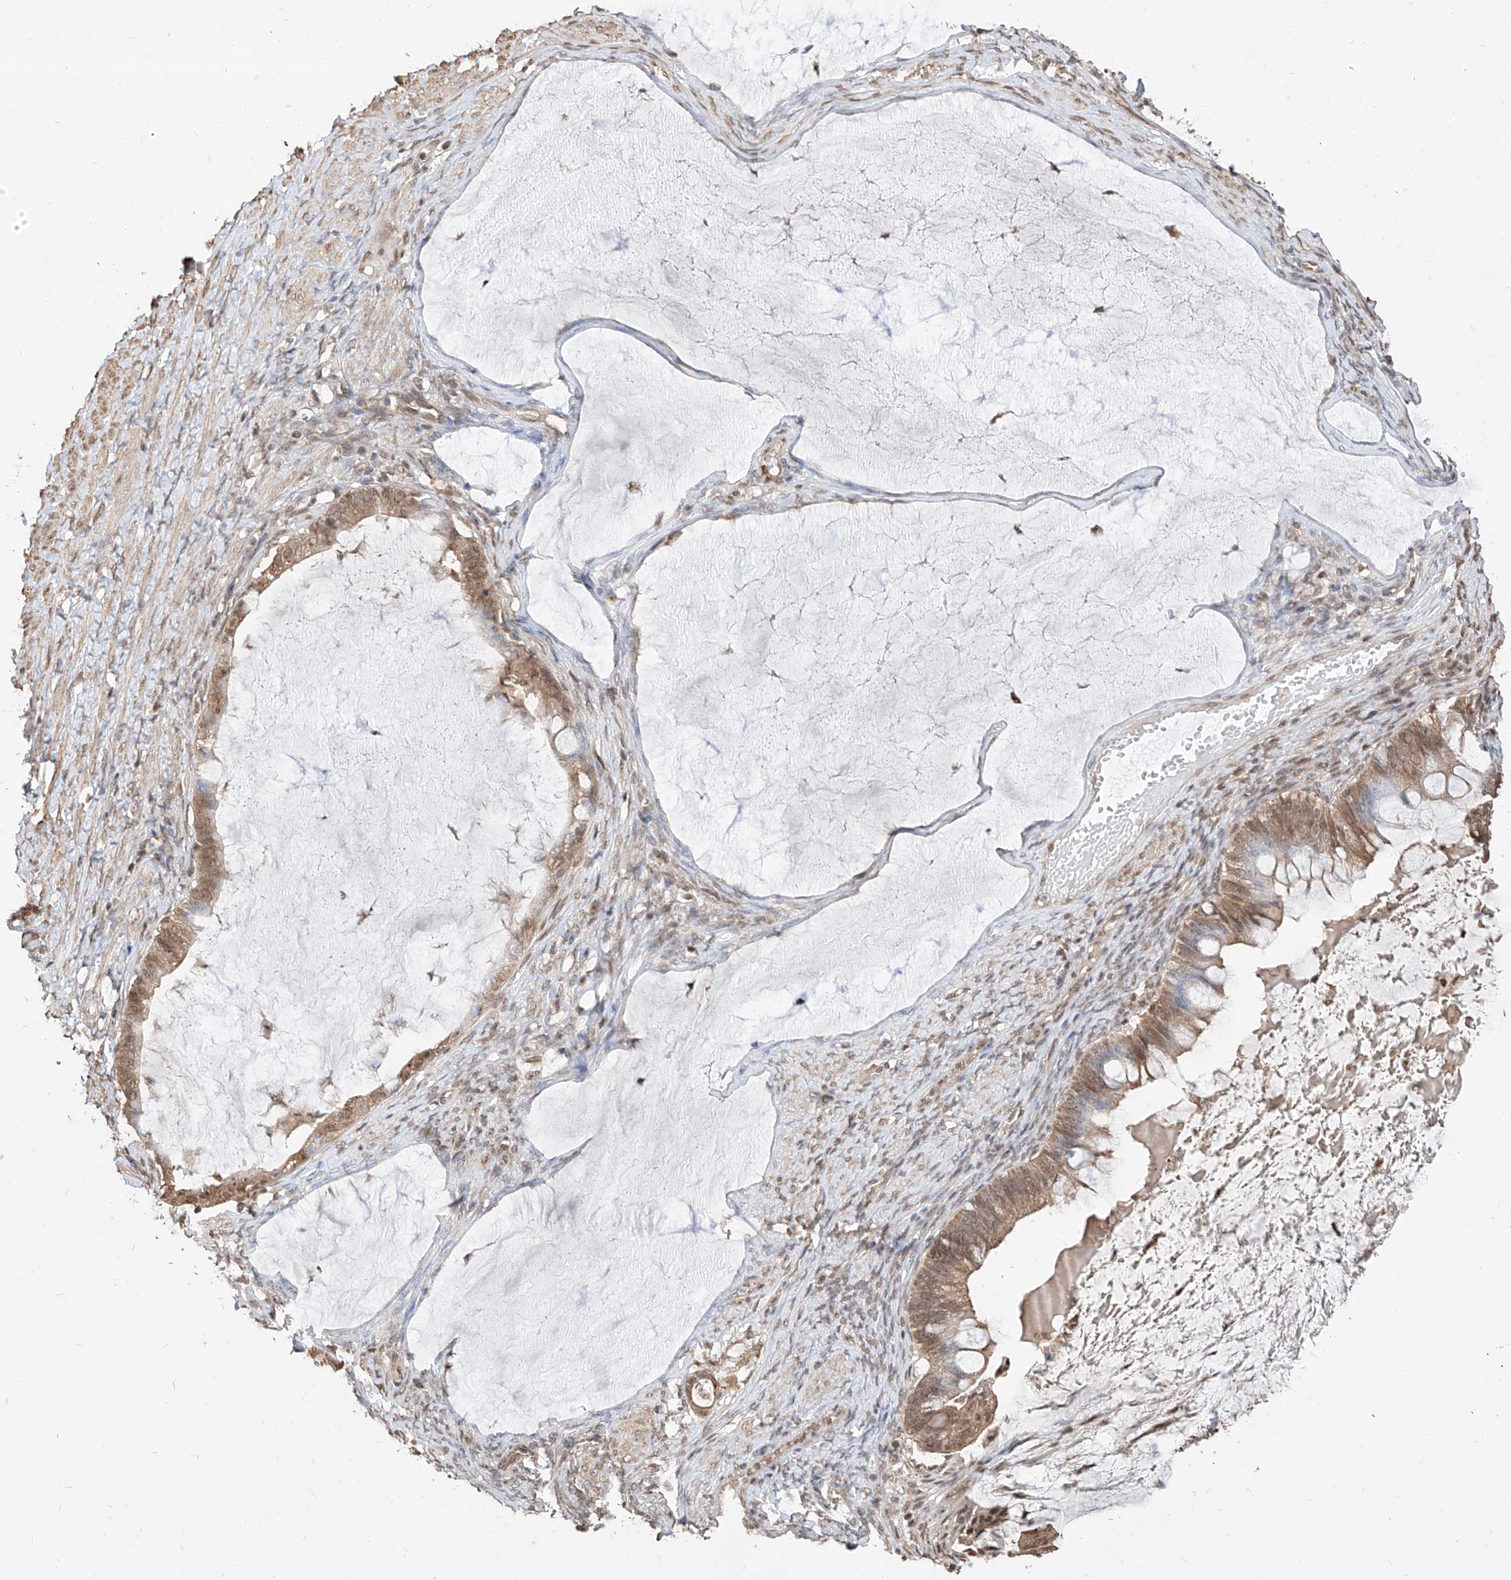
{"staining": {"intensity": "moderate", "quantity": ">75%", "location": "cytoplasmic/membranous"}, "tissue": "ovarian cancer", "cell_type": "Tumor cells", "image_type": "cancer", "snomed": [{"axis": "morphology", "description": "Cystadenocarcinoma, mucinous, NOS"}, {"axis": "topography", "description": "Ovary"}], "caption": "Immunohistochemical staining of human ovarian cancer displays medium levels of moderate cytoplasmic/membranous expression in about >75% of tumor cells.", "gene": "C8orf82", "patient": {"sex": "female", "age": 61}}